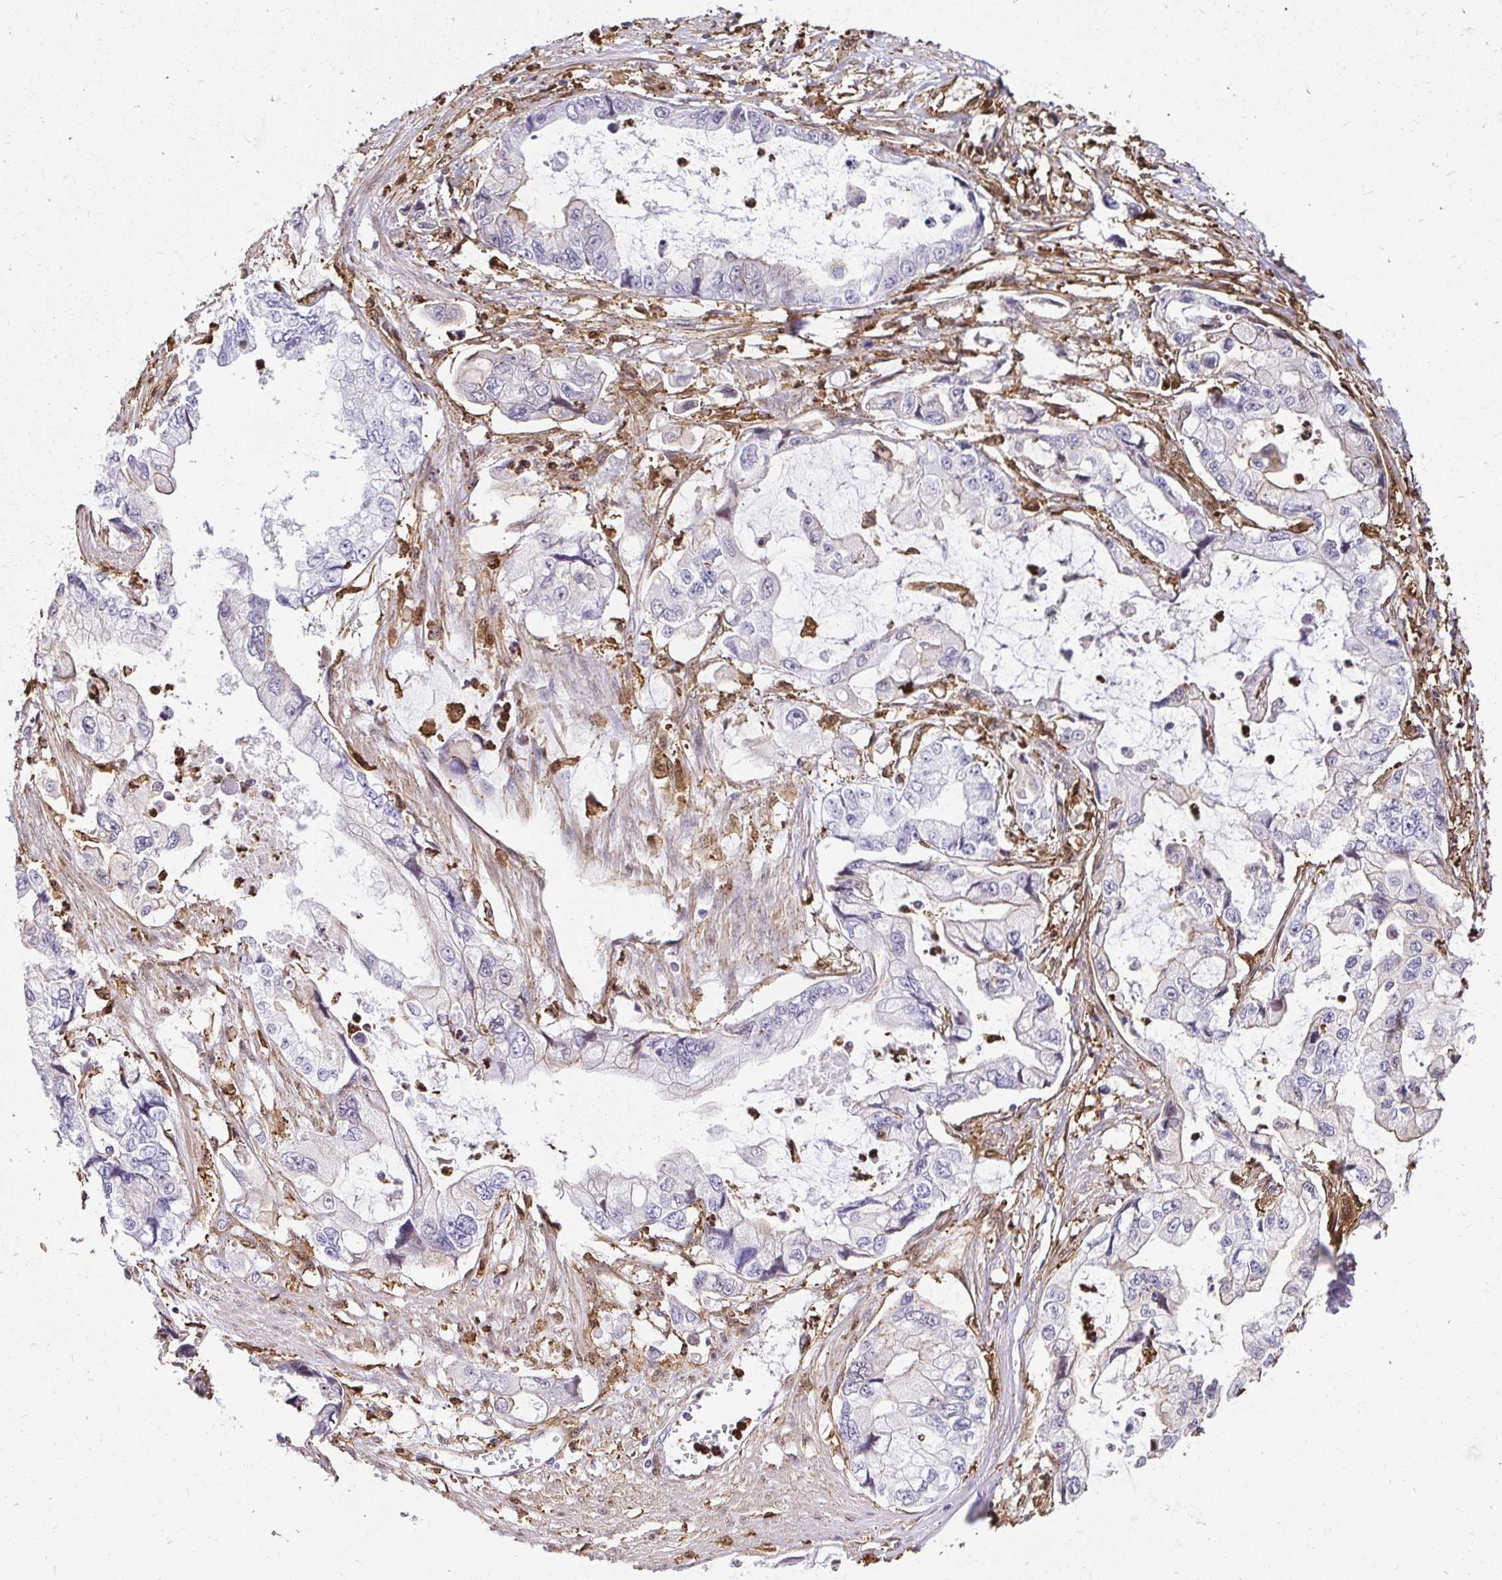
{"staining": {"intensity": "negative", "quantity": "none", "location": "none"}, "tissue": "stomach cancer", "cell_type": "Tumor cells", "image_type": "cancer", "snomed": [{"axis": "morphology", "description": "Adenocarcinoma, NOS"}, {"axis": "topography", "description": "Pancreas"}, {"axis": "topography", "description": "Stomach, upper"}, {"axis": "topography", "description": "Stomach"}], "caption": "Stomach adenocarcinoma was stained to show a protein in brown. There is no significant positivity in tumor cells.", "gene": "GSN", "patient": {"sex": "male", "age": 77}}